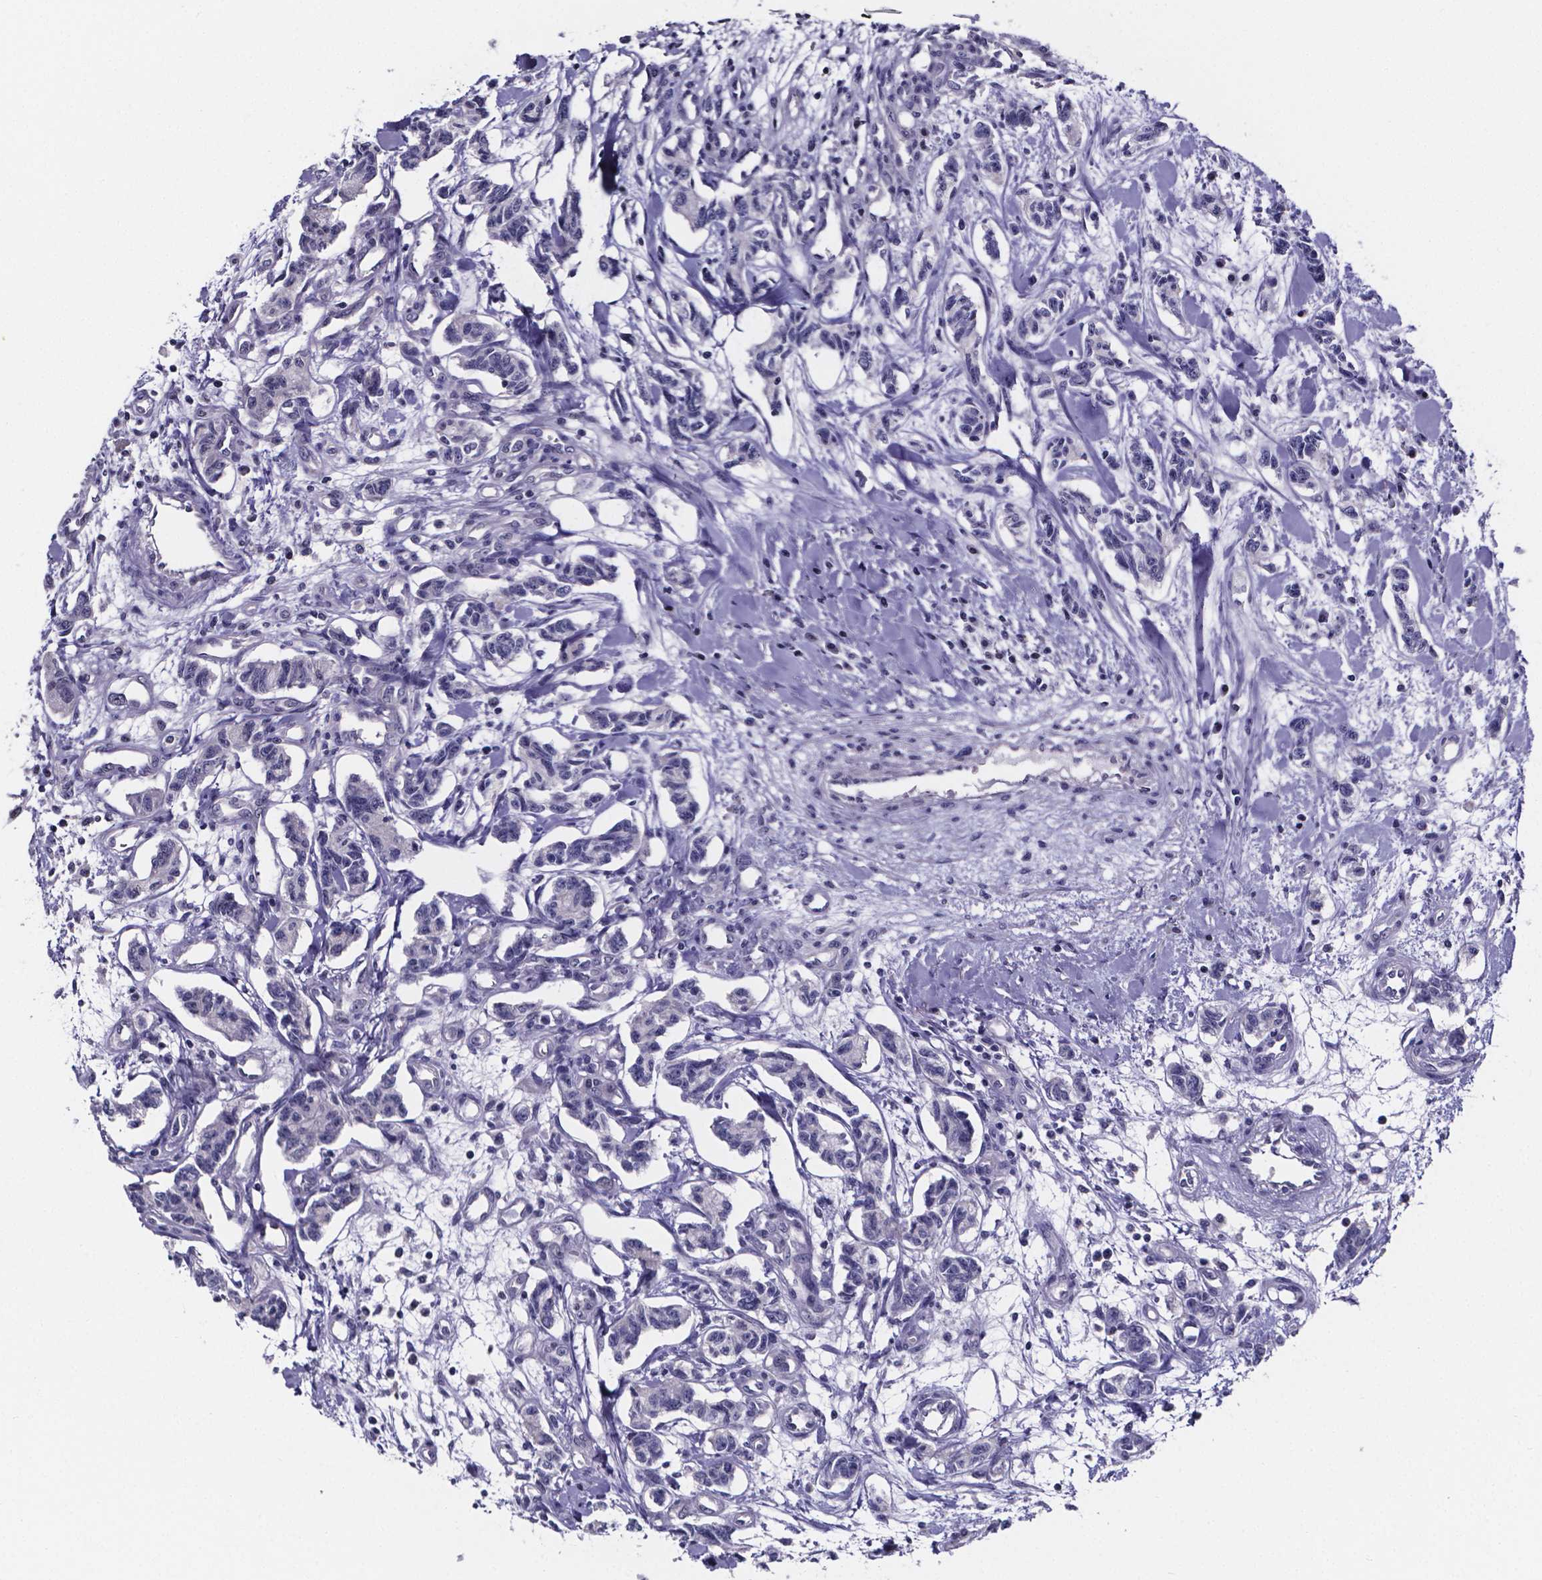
{"staining": {"intensity": "negative", "quantity": "none", "location": "none"}, "tissue": "carcinoid", "cell_type": "Tumor cells", "image_type": "cancer", "snomed": [{"axis": "morphology", "description": "Carcinoid, malignant, NOS"}, {"axis": "topography", "description": "Kidney"}], "caption": "This is an IHC photomicrograph of human carcinoid (malignant). There is no positivity in tumor cells.", "gene": "IZUMO1", "patient": {"sex": "female", "age": 41}}